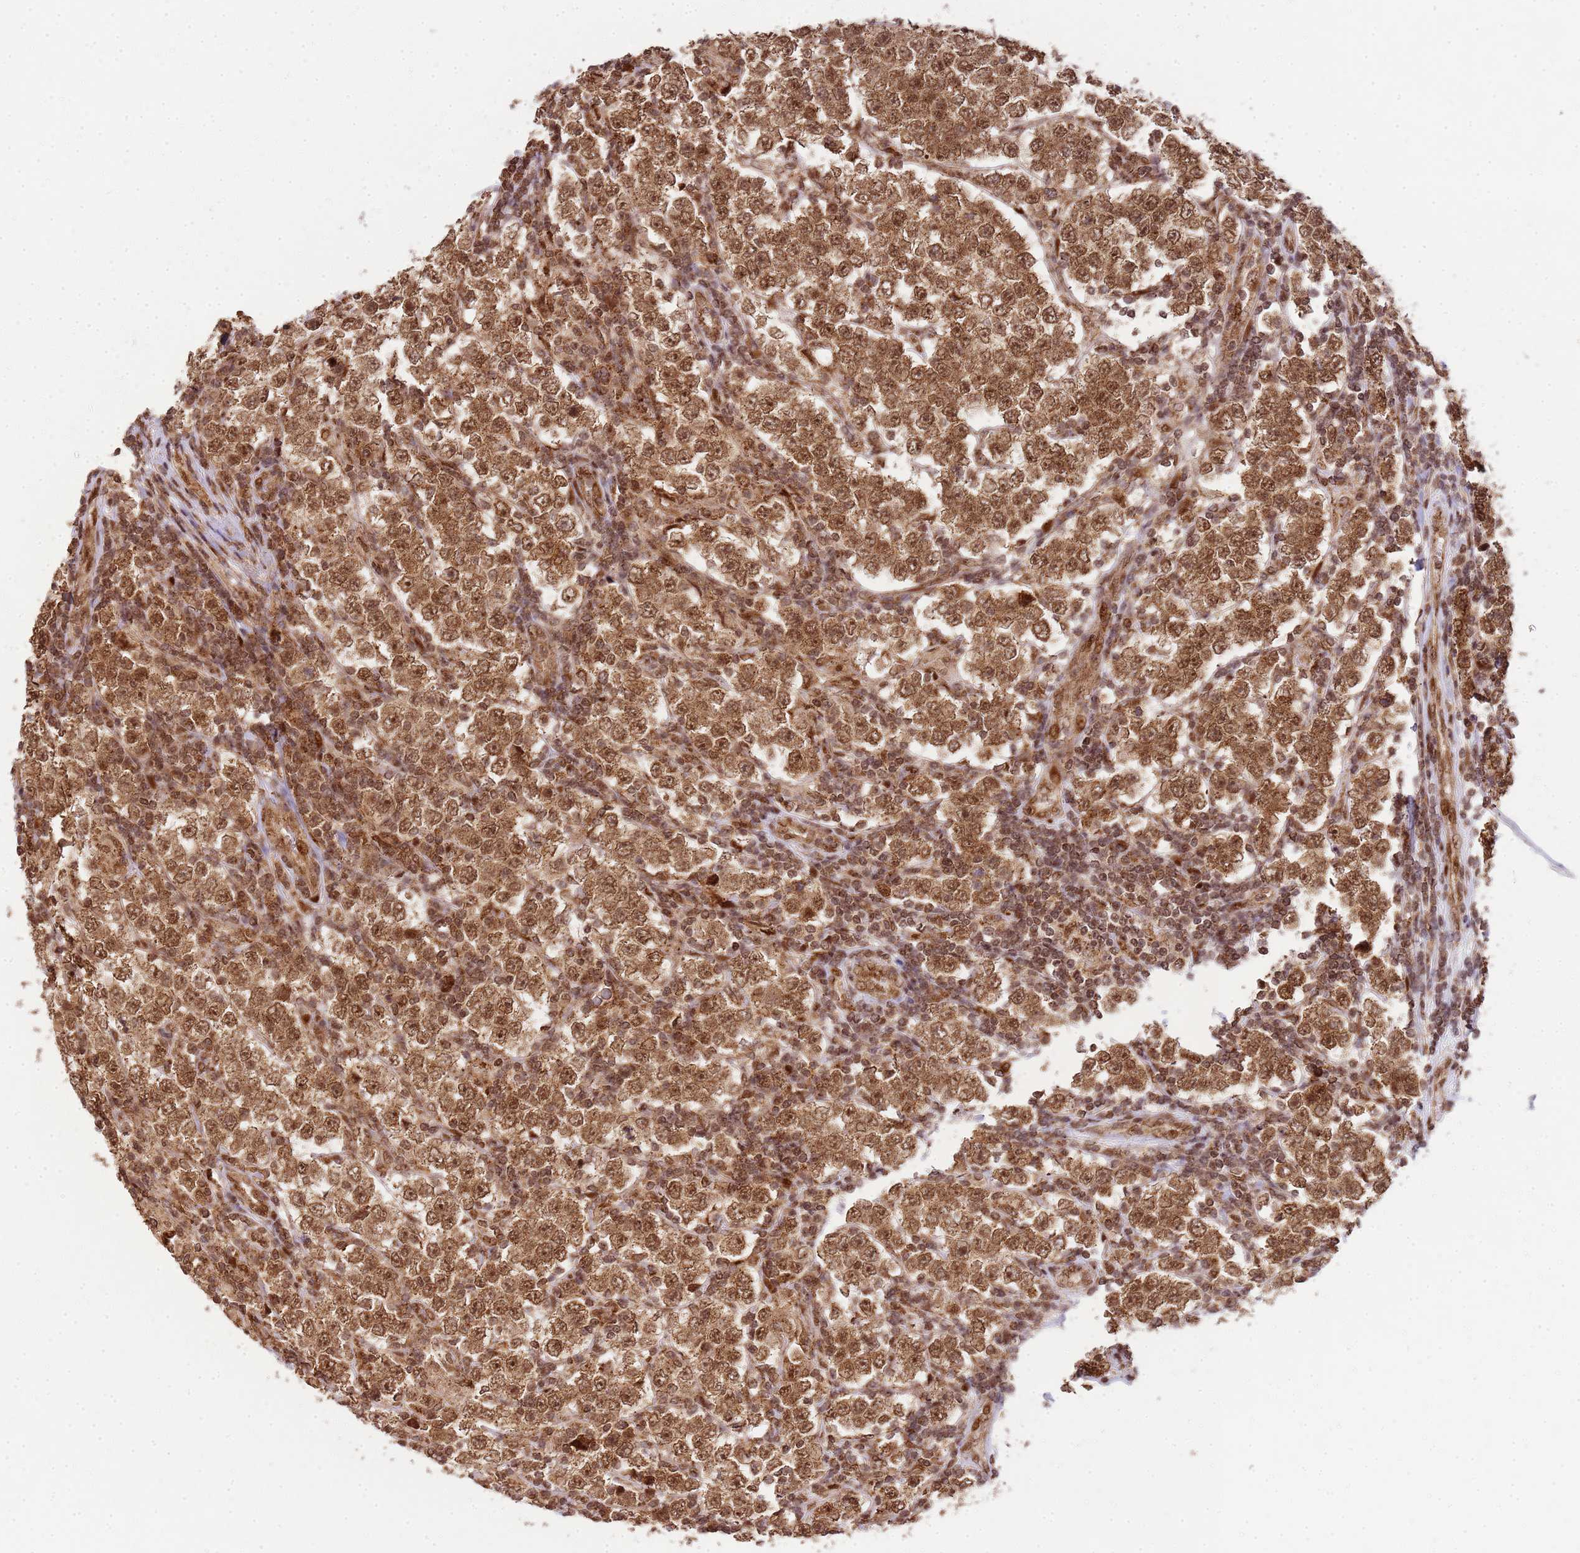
{"staining": {"intensity": "moderate", "quantity": ">75%", "location": "cytoplasmic/membranous,nuclear"}, "tissue": "testis cancer", "cell_type": "Tumor cells", "image_type": "cancer", "snomed": [{"axis": "morphology", "description": "Normal tissue, NOS"}, {"axis": "morphology", "description": "Urothelial carcinoma, High grade"}, {"axis": "morphology", "description": "Seminoma, NOS"}, {"axis": "morphology", "description": "Carcinoma, Embryonal, NOS"}, {"axis": "topography", "description": "Urinary bladder"}, {"axis": "topography", "description": "Testis"}], "caption": "Protein staining demonstrates moderate cytoplasmic/membranous and nuclear positivity in approximately >75% of tumor cells in testis cancer. (IHC, brightfield microscopy, high magnification).", "gene": "PEX14", "patient": {"sex": "male", "age": 41}}